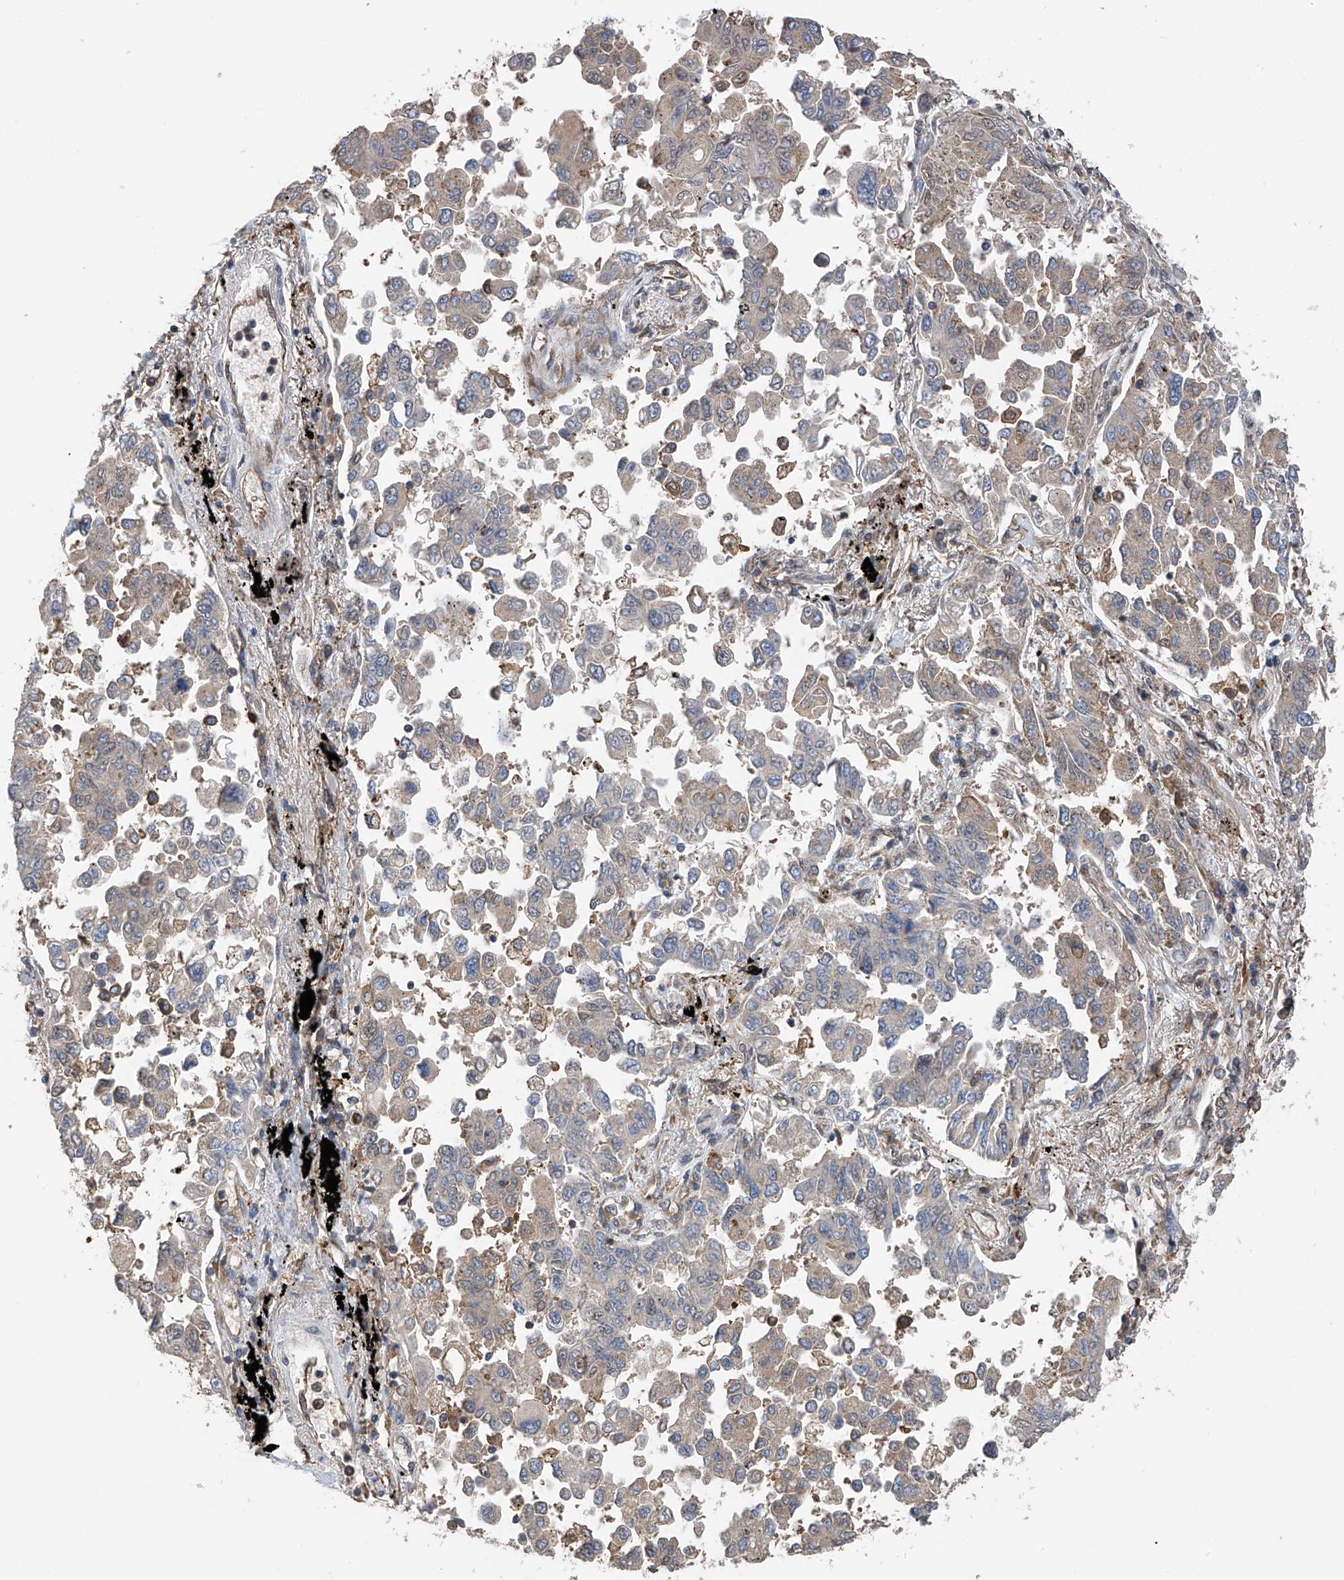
{"staining": {"intensity": "moderate", "quantity": "25%-75%", "location": "cytoplasmic/membranous"}, "tissue": "lung cancer", "cell_type": "Tumor cells", "image_type": "cancer", "snomed": [{"axis": "morphology", "description": "Adenocarcinoma, NOS"}, {"axis": "topography", "description": "Lung"}], "caption": "Moderate cytoplasmic/membranous expression is seen in approximately 25%-75% of tumor cells in adenocarcinoma (lung). The staining was performed using DAB to visualize the protein expression in brown, while the nuclei were stained in blue with hematoxylin (Magnification: 20x).", "gene": "CHPF", "patient": {"sex": "female", "age": 67}}